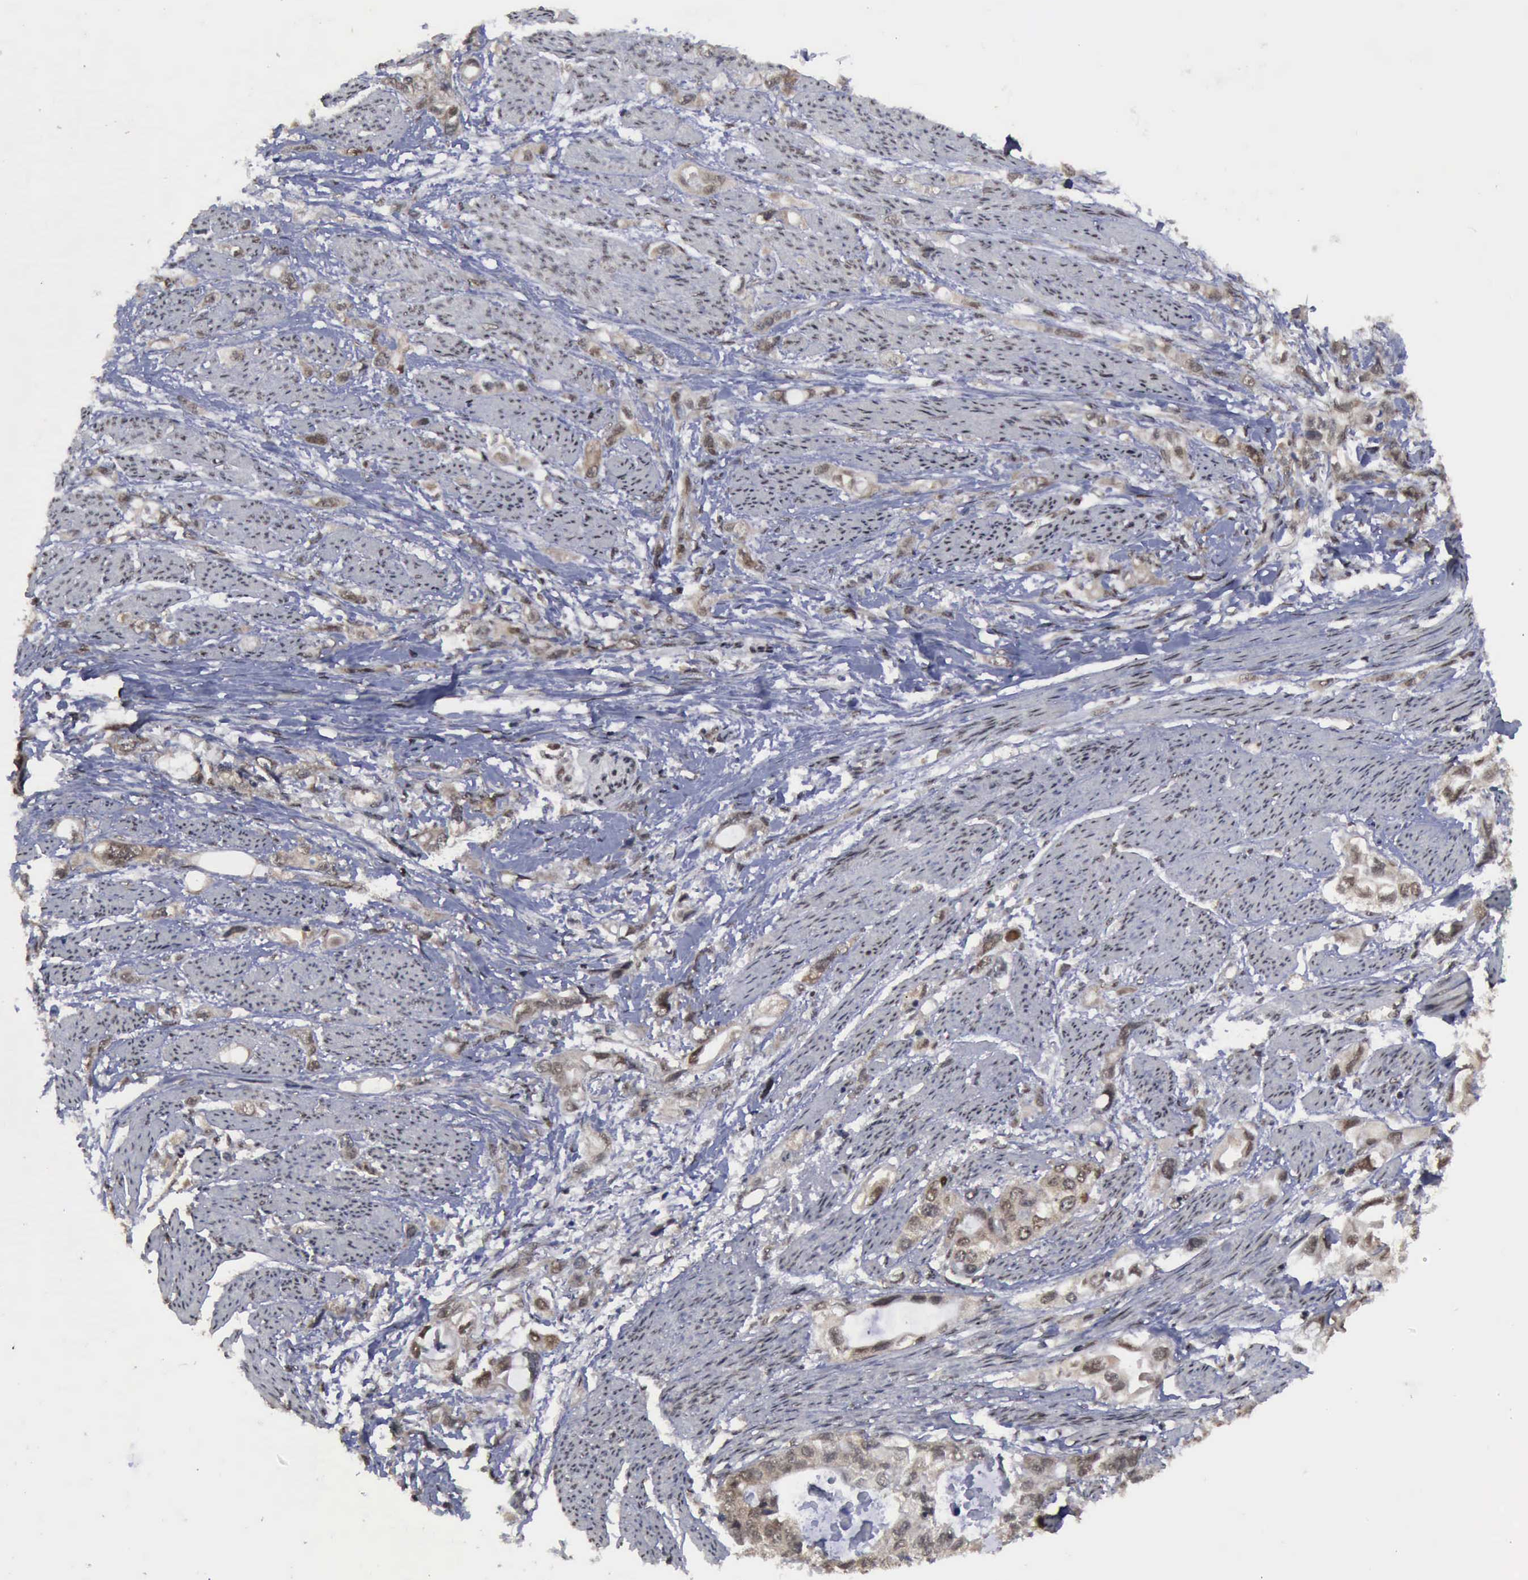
{"staining": {"intensity": "moderate", "quantity": "25%-75%", "location": "cytoplasmic/membranous,nuclear"}, "tissue": "stomach cancer", "cell_type": "Tumor cells", "image_type": "cancer", "snomed": [{"axis": "morphology", "description": "Adenocarcinoma, NOS"}, {"axis": "topography", "description": "Stomach, upper"}], "caption": "Moderate cytoplasmic/membranous and nuclear protein staining is present in approximately 25%-75% of tumor cells in adenocarcinoma (stomach).", "gene": "RTCB", "patient": {"sex": "female", "age": 52}}